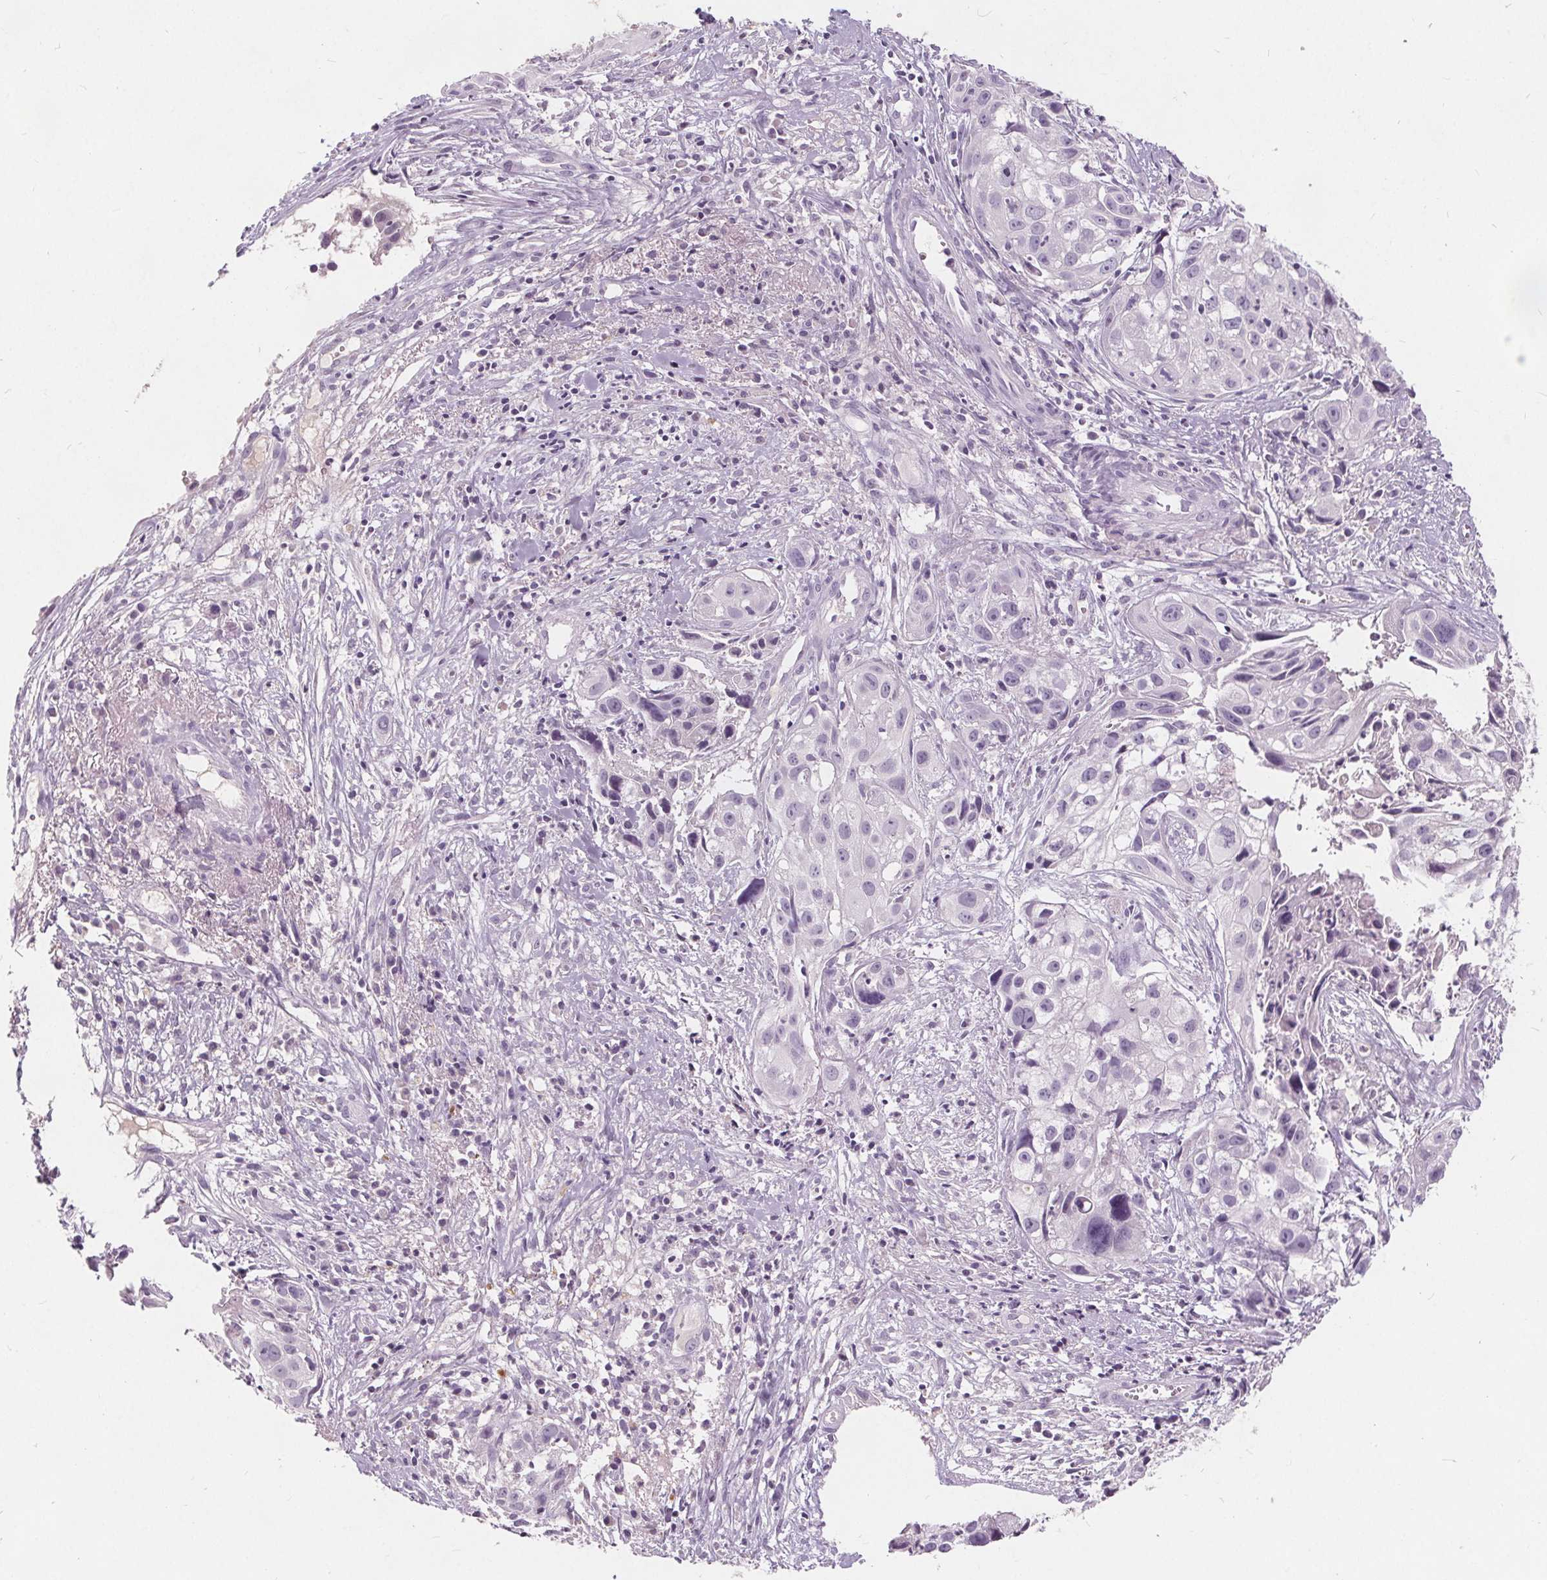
{"staining": {"intensity": "negative", "quantity": "none", "location": "none"}, "tissue": "cervical cancer", "cell_type": "Tumor cells", "image_type": "cancer", "snomed": [{"axis": "morphology", "description": "Squamous cell carcinoma, NOS"}, {"axis": "topography", "description": "Cervix"}], "caption": "Human cervical squamous cell carcinoma stained for a protein using IHC demonstrates no positivity in tumor cells.", "gene": "PLA2G2E", "patient": {"sex": "female", "age": 53}}